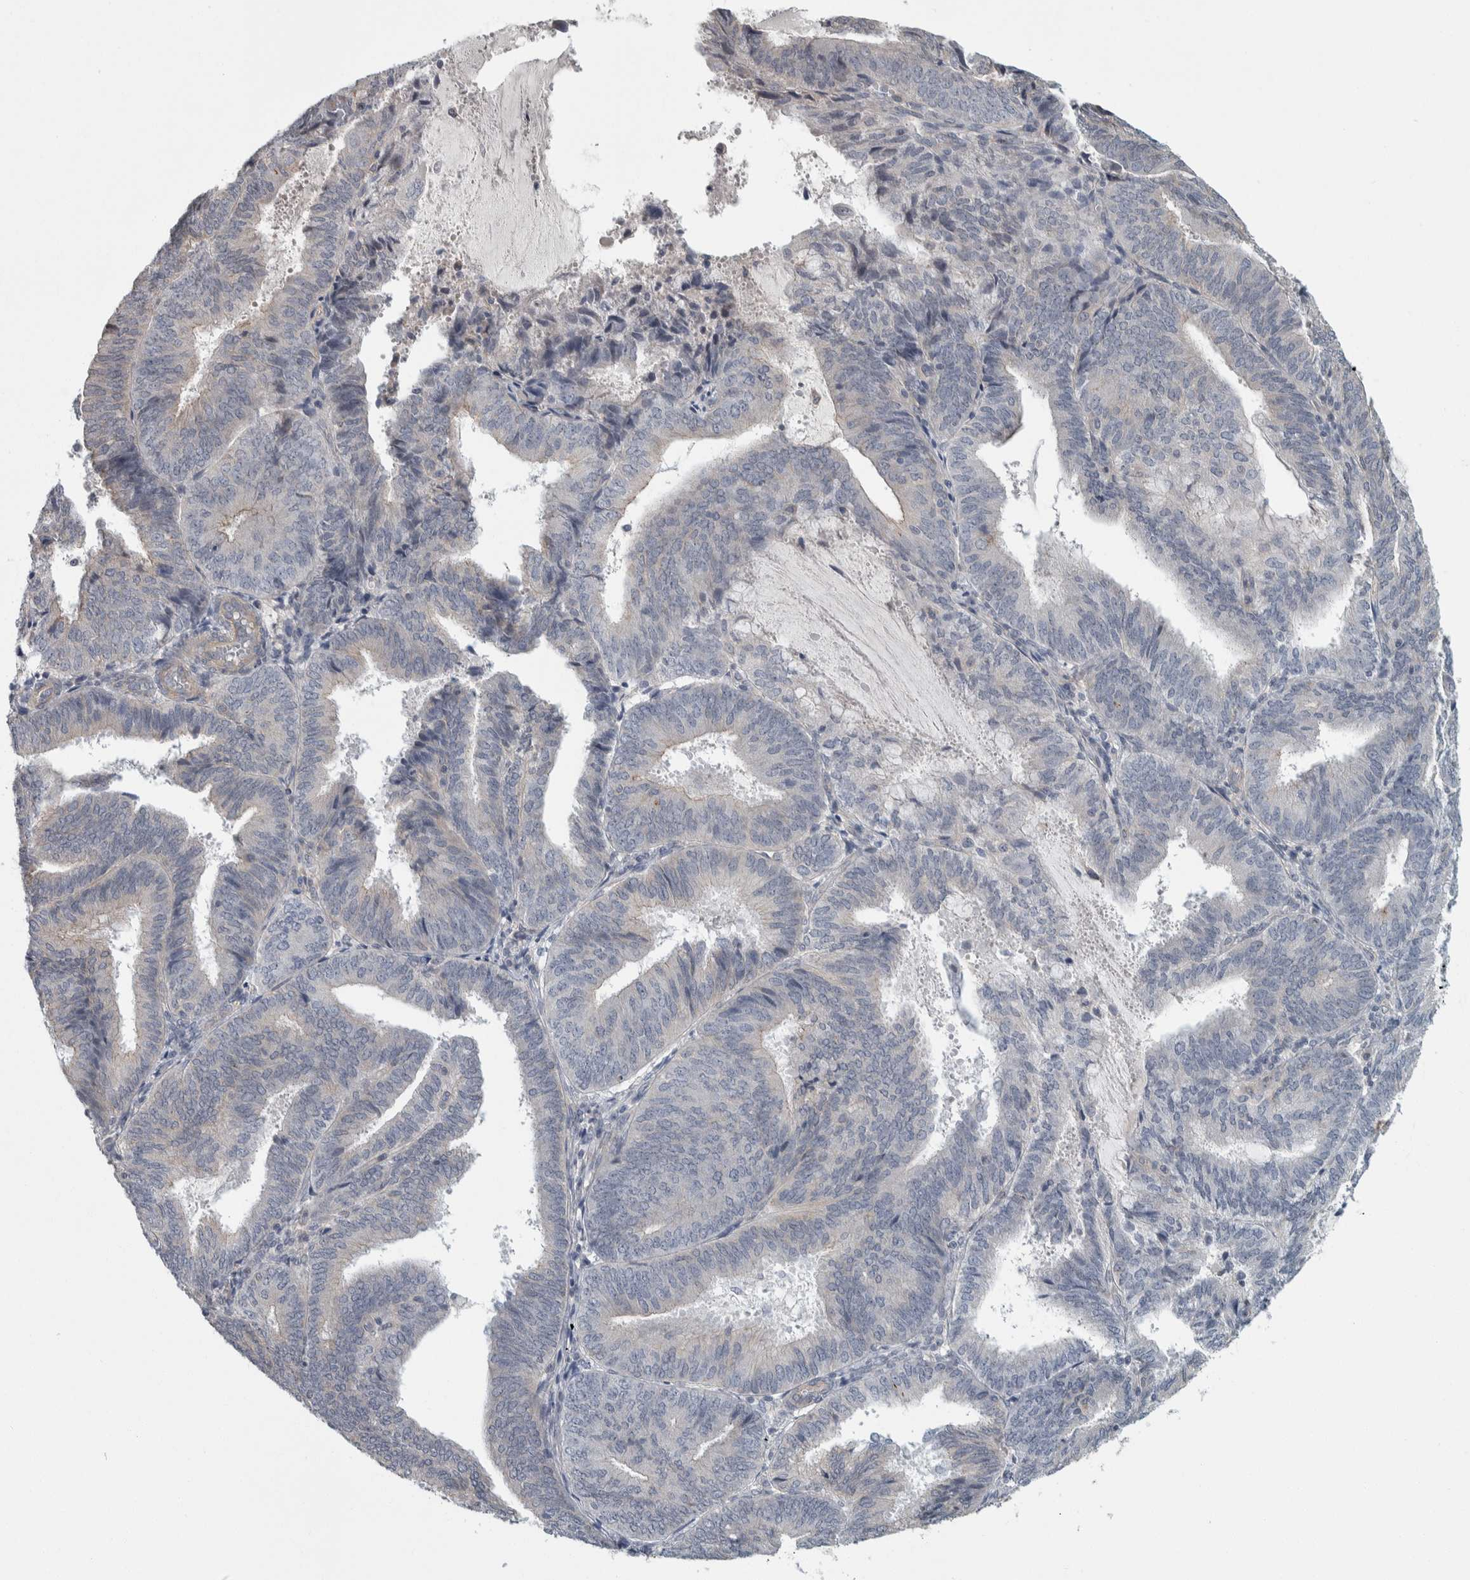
{"staining": {"intensity": "negative", "quantity": "none", "location": "none"}, "tissue": "endometrial cancer", "cell_type": "Tumor cells", "image_type": "cancer", "snomed": [{"axis": "morphology", "description": "Adenocarcinoma, NOS"}, {"axis": "topography", "description": "Endometrium"}], "caption": "This is a histopathology image of IHC staining of endometrial cancer (adenocarcinoma), which shows no positivity in tumor cells. (Stains: DAB immunohistochemistry with hematoxylin counter stain, Microscopy: brightfield microscopy at high magnification).", "gene": "KCNJ3", "patient": {"sex": "female", "age": 81}}